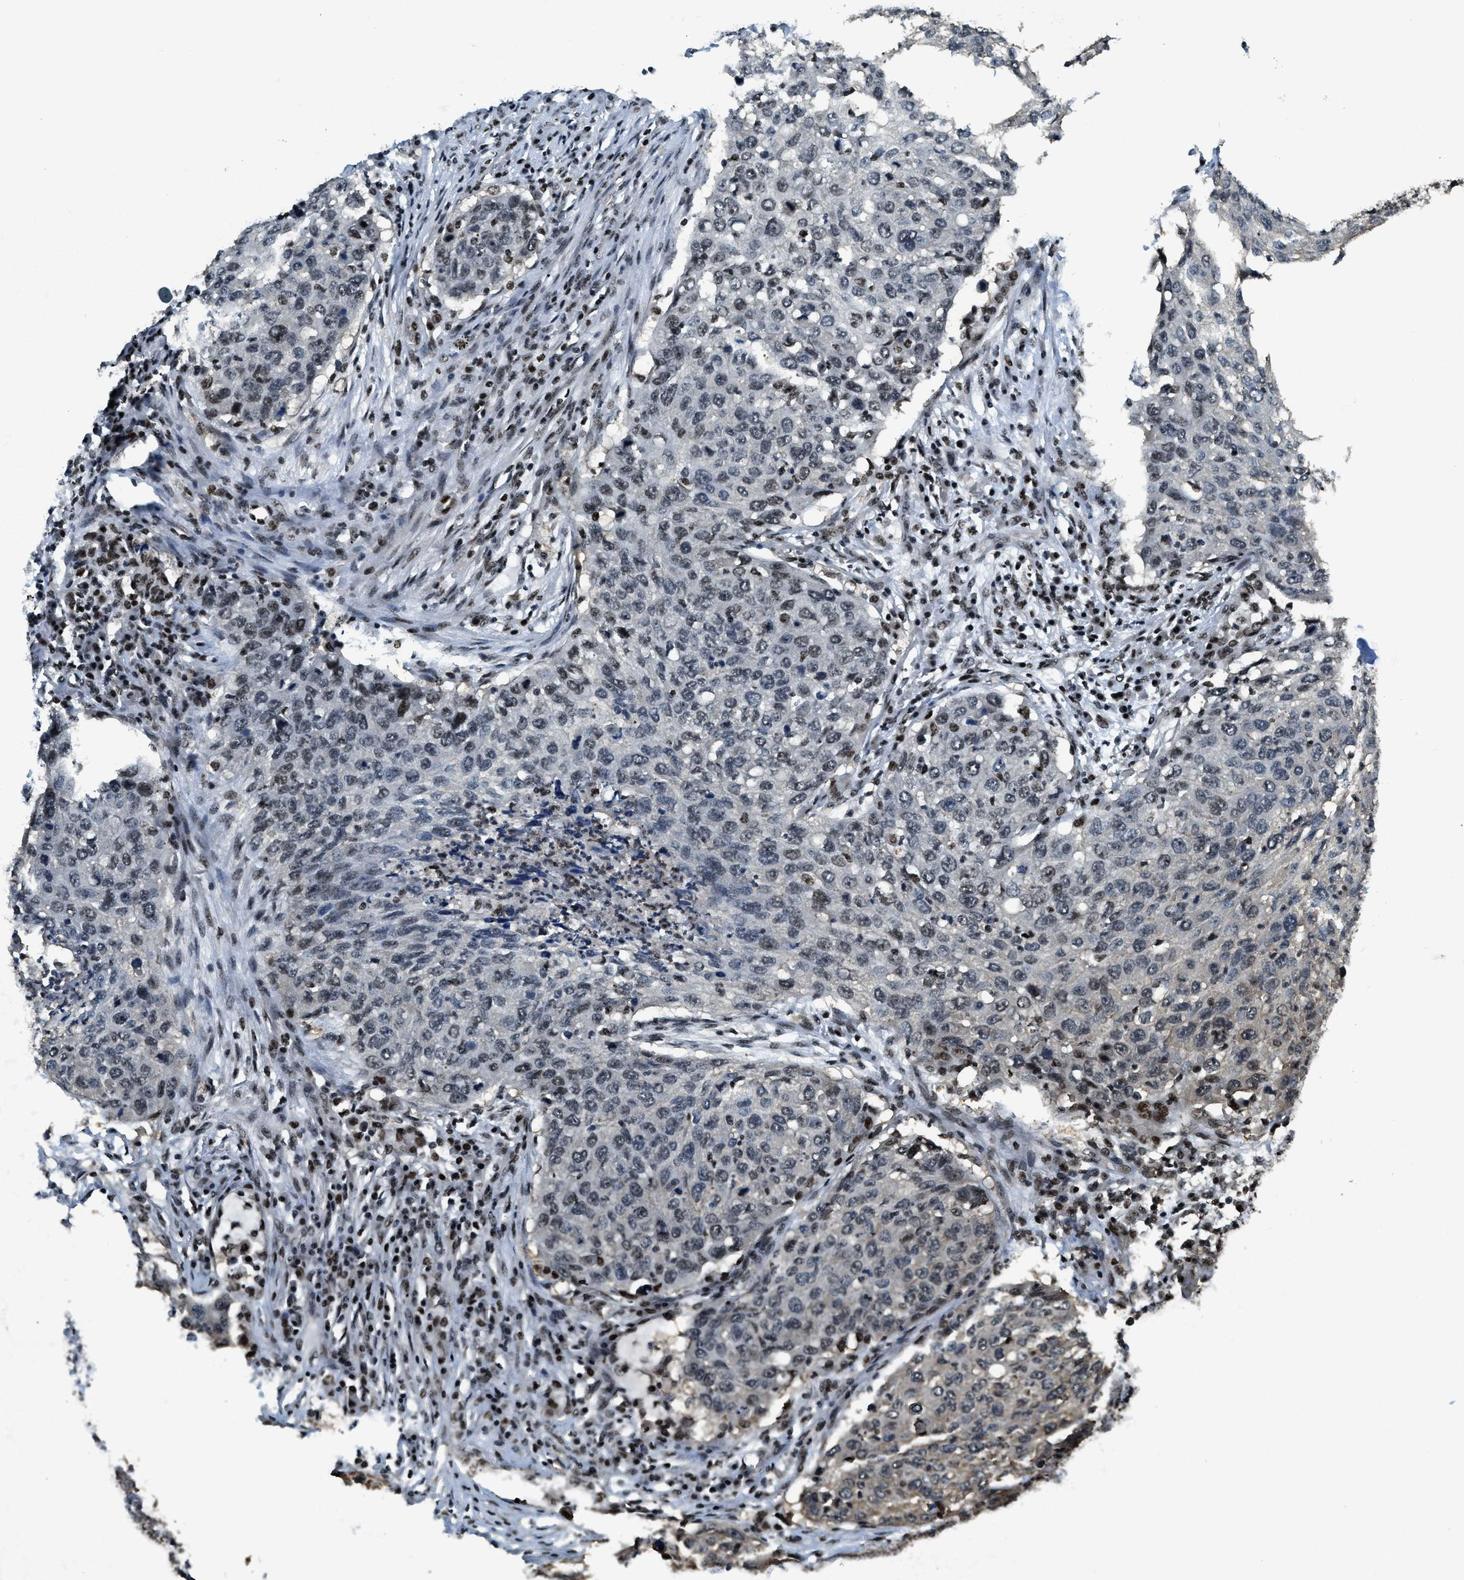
{"staining": {"intensity": "weak", "quantity": "<25%", "location": "nuclear"}, "tissue": "lung cancer", "cell_type": "Tumor cells", "image_type": "cancer", "snomed": [{"axis": "morphology", "description": "Squamous cell carcinoma, NOS"}, {"axis": "topography", "description": "Lung"}], "caption": "Micrograph shows no protein expression in tumor cells of lung cancer (squamous cell carcinoma) tissue.", "gene": "SP100", "patient": {"sex": "female", "age": 63}}